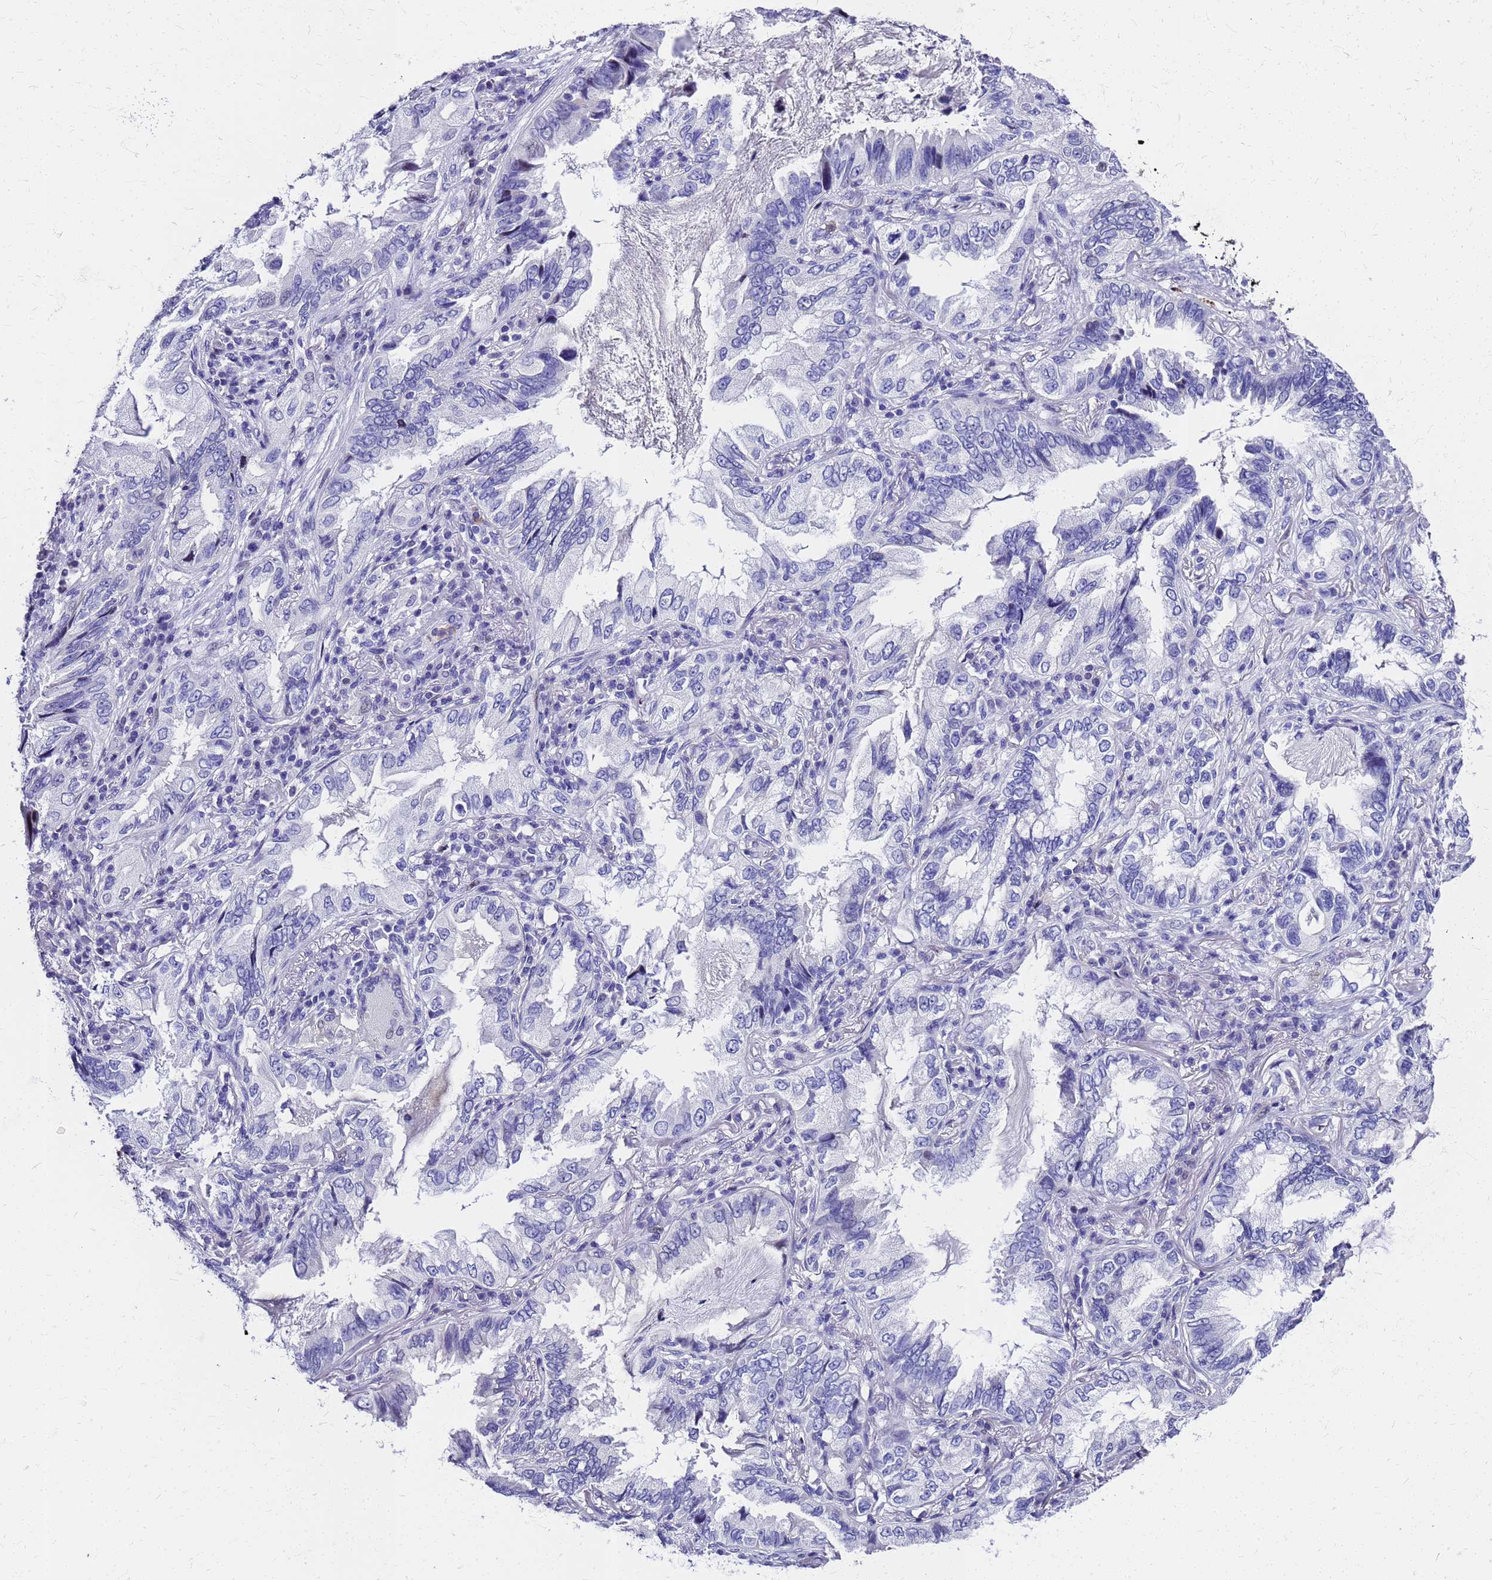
{"staining": {"intensity": "negative", "quantity": "none", "location": "none"}, "tissue": "lung cancer", "cell_type": "Tumor cells", "image_type": "cancer", "snomed": [{"axis": "morphology", "description": "Adenocarcinoma, NOS"}, {"axis": "topography", "description": "Lung"}], "caption": "Immunohistochemistry (IHC) micrograph of human lung cancer (adenocarcinoma) stained for a protein (brown), which demonstrates no staining in tumor cells.", "gene": "SMIM21", "patient": {"sex": "female", "age": 69}}